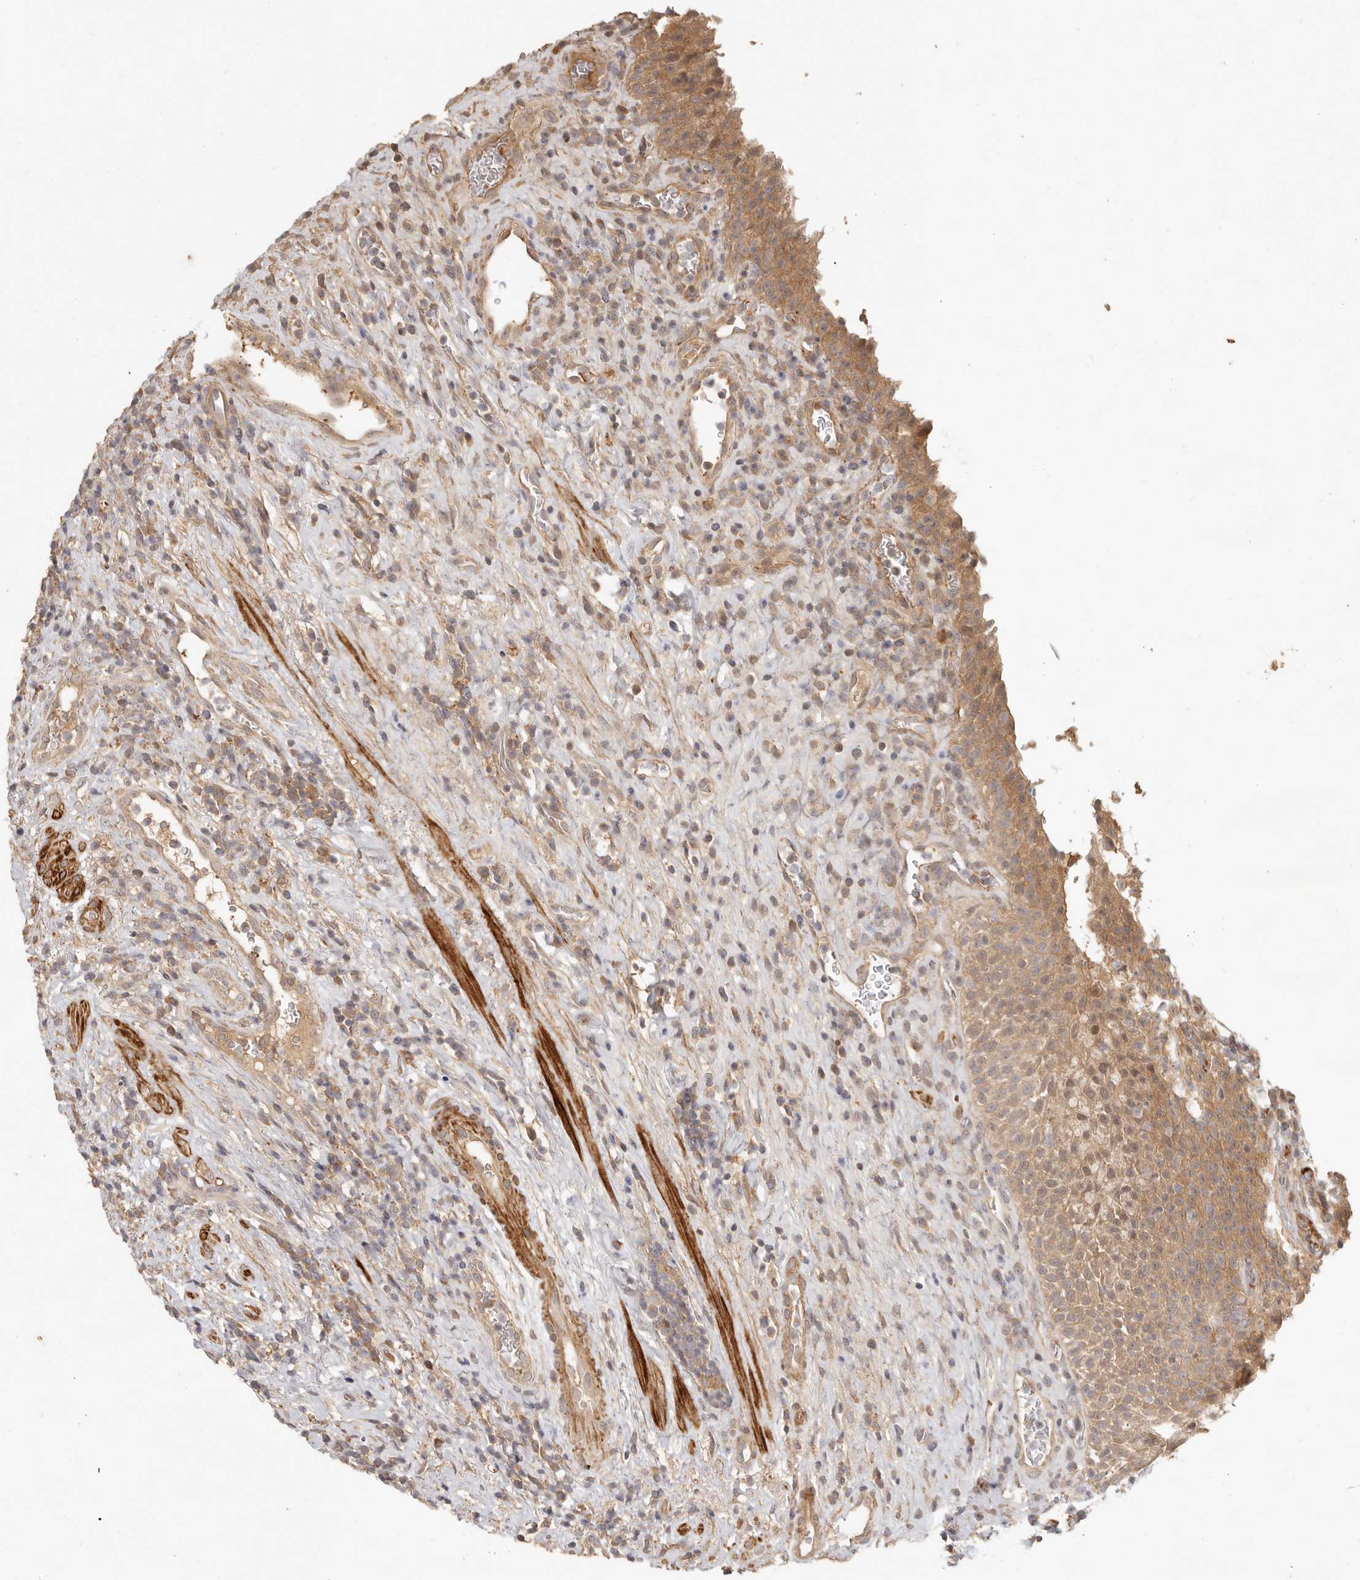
{"staining": {"intensity": "moderate", "quantity": ">75%", "location": "cytoplasmic/membranous"}, "tissue": "urinary bladder", "cell_type": "Urothelial cells", "image_type": "normal", "snomed": [{"axis": "morphology", "description": "Normal tissue, NOS"}, {"axis": "morphology", "description": "Inflammation, NOS"}, {"axis": "topography", "description": "Urinary bladder"}], "caption": "Immunohistochemical staining of normal urinary bladder displays moderate cytoplasmic/membranous protein staining in approximately >75% of urothelial cells. Immunohistochemistry (ihc) stains the protein in brown and the nuclei are stained blue.", "gene": "VIPR1", "patient": {"sex": "female", "age": 75}}